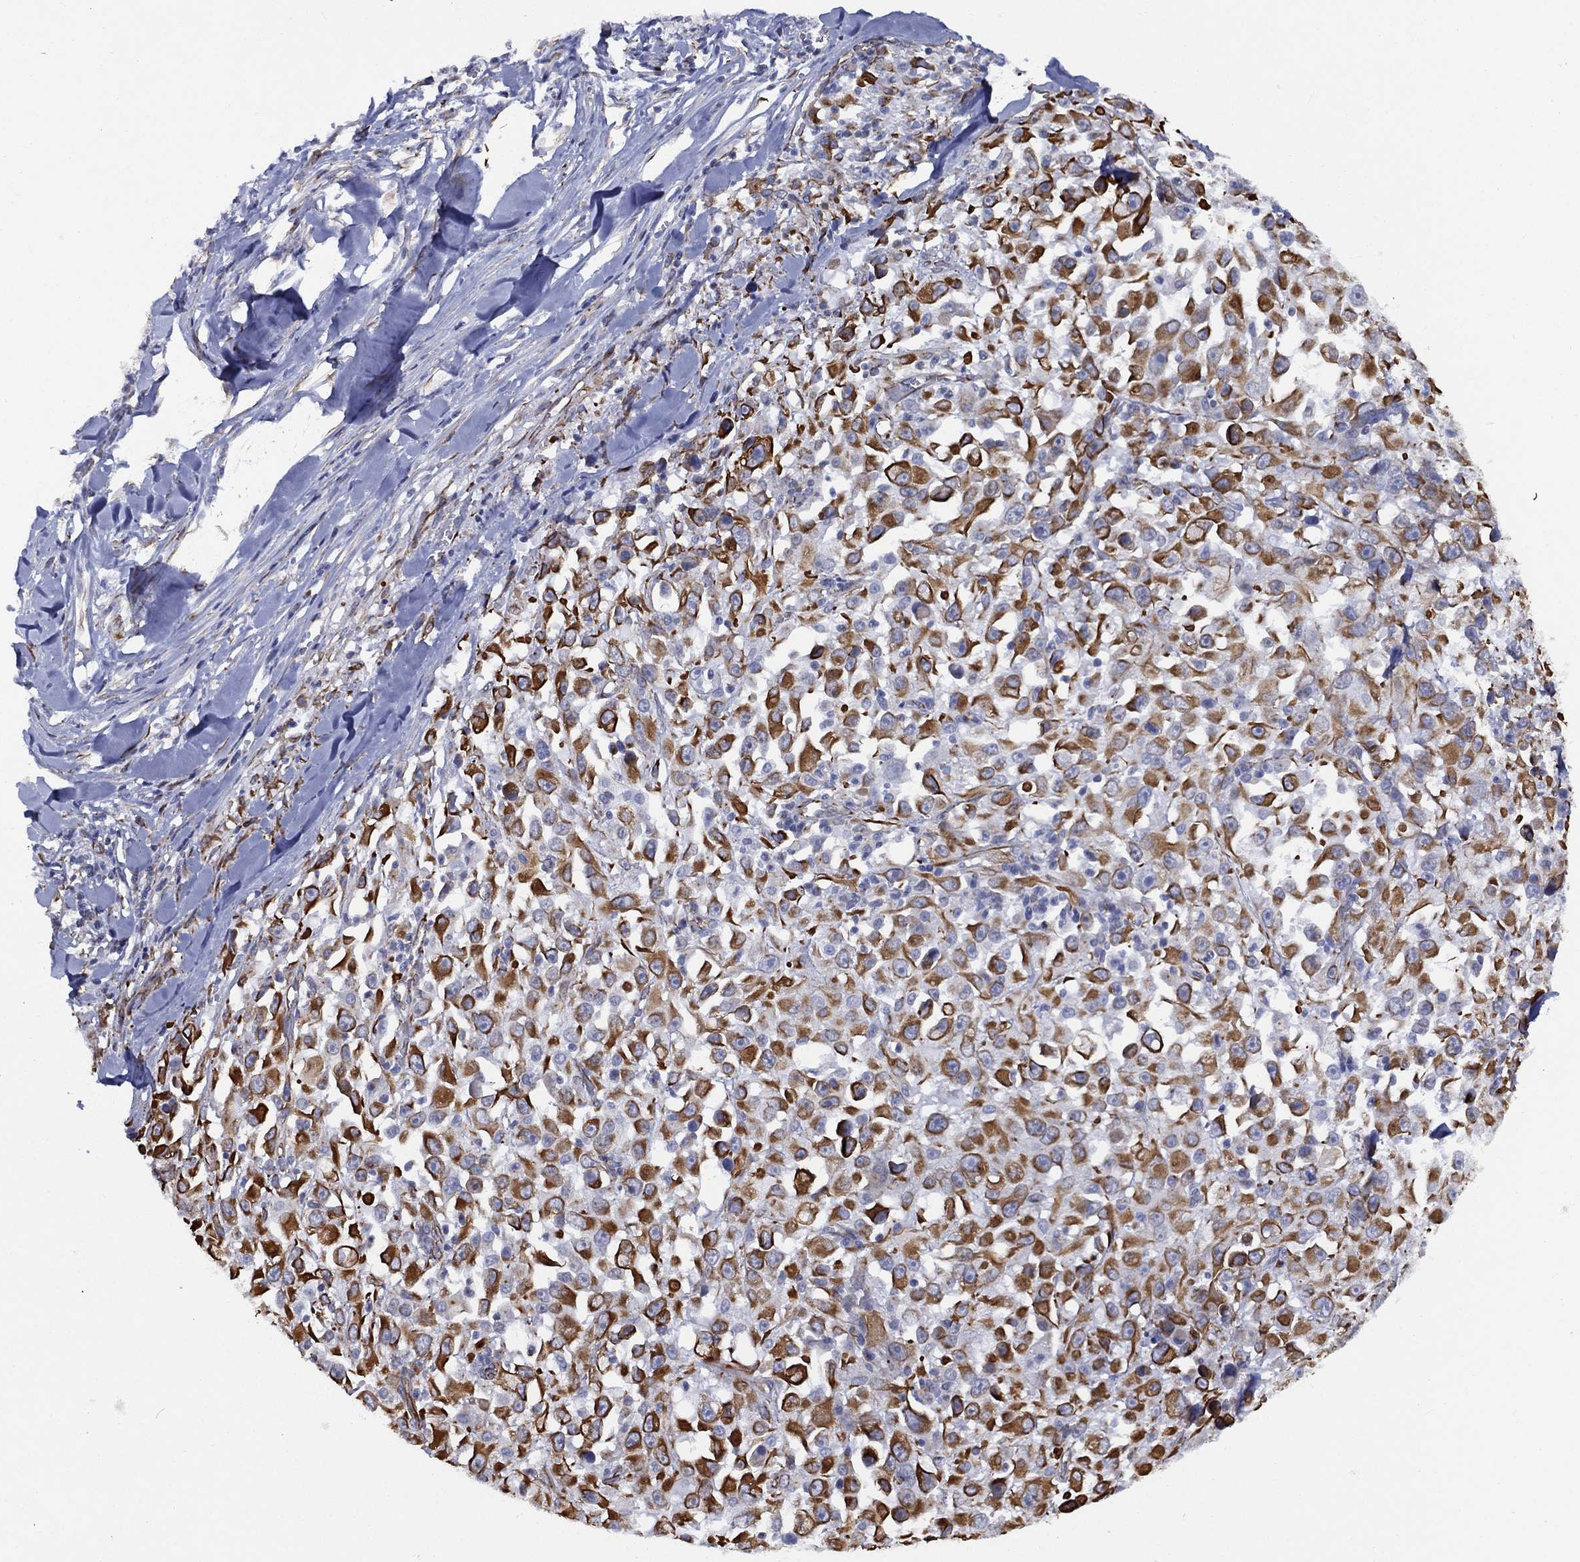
{"staining": {"intensity": "strong", "quantity": "25%-75%", "location": "cytoplasmic/membranous"}, "tissue": "melanoma", "cell_type": "Tumor cells", "image_type": "cancer", "snomed": [{"axis": "morphology", "description": "Malignant melanoma, Metastatic site"}, {"axis": "topography", "description": "Lymph node"}], "caption": "Malignant melanoma (metastatic site) tissue shows strong cytoplasmic/membranous positivity in approximately 25%-75% of tumor cells, visualized by immunohistochemistry.", "gene": "MAS1", "patient": {"sex": "male", "age": 50}}